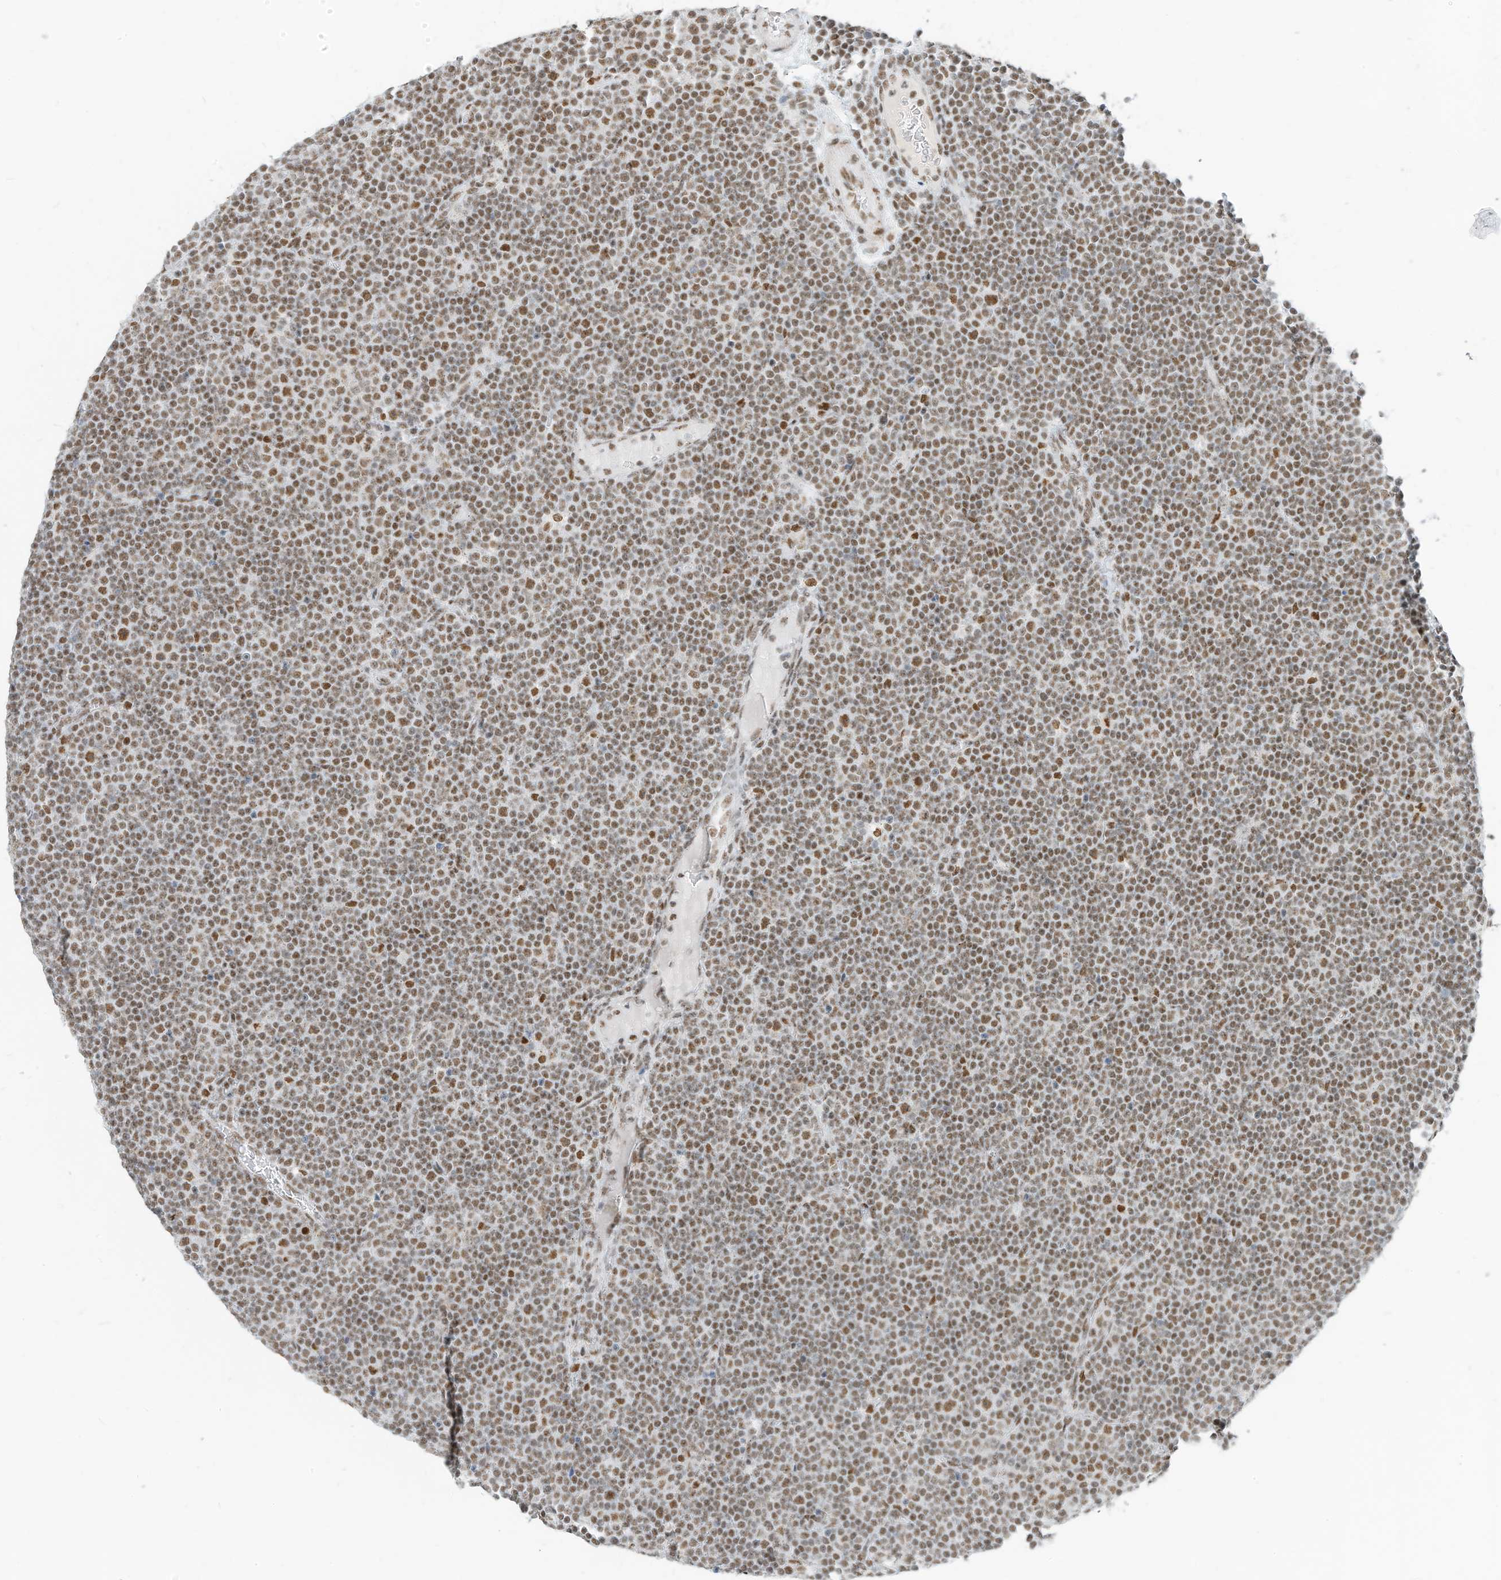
{"staining": {"intensity": "moderate", "quantity": ">75%", "location": "nuclear"}, "tissue": "lymphoma", "cell_type": "Tumor cells", "image_type": "cancer", "snomed": [{"axis": "morphology", "description": "Malignant lymphoma, non-Hodgkin's type, Low grade"}, {"axis": "topography", "description": "Lymph node"}], "caption": "Moderate nuclear protein positivity is identified in approximately >75% of tumor cells in lymphoma.", "gene": "SMARCA2", "patient": {"sex": "female", "age": 67}}